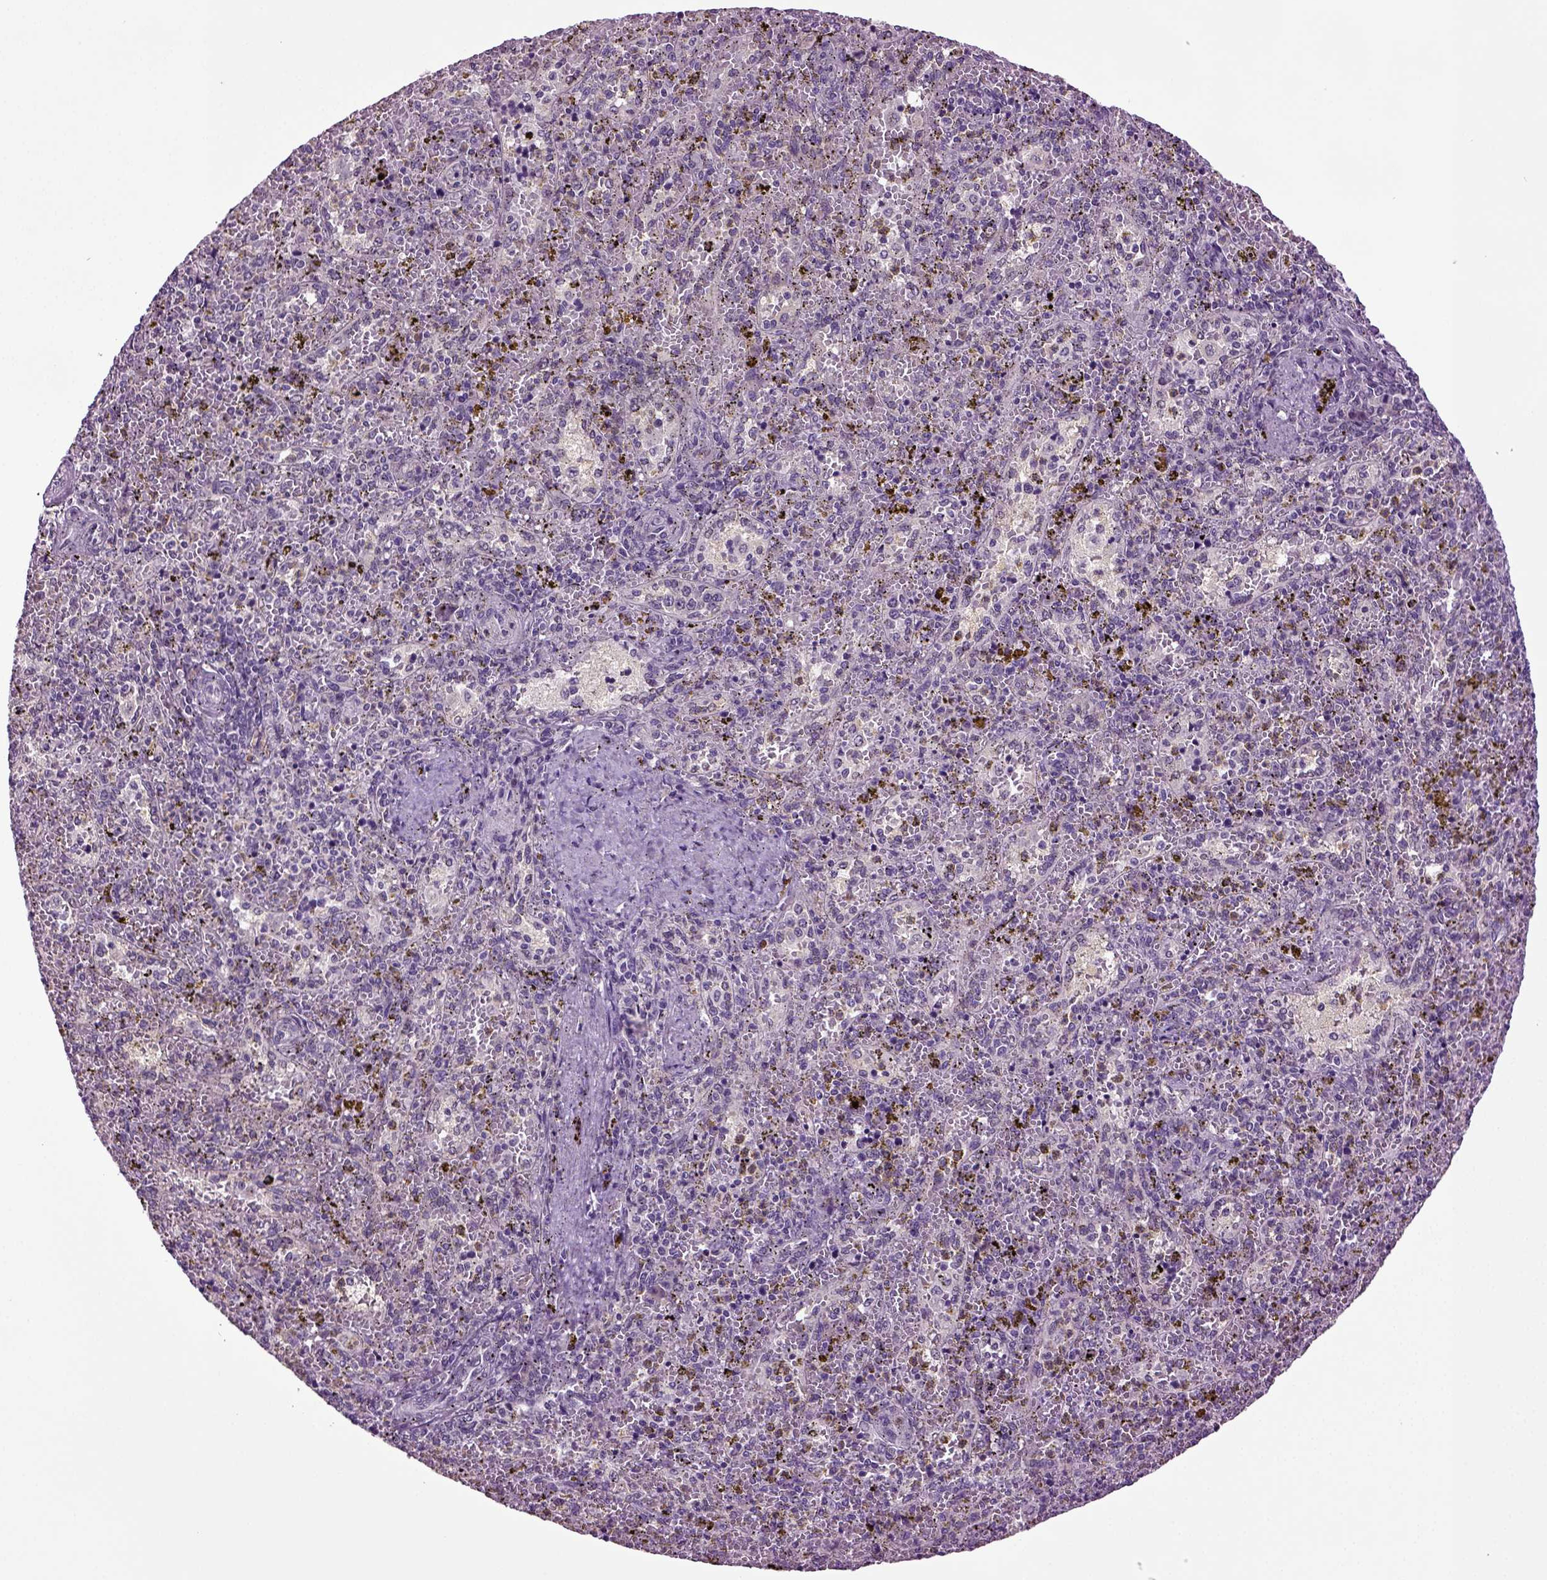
{"staining": {"intensity": "negative", "quantity": "none", "location": "none"}, "tissue": "spleen", "cell_type": "Cells in red pulp", "image_type": "normal", "snomed": [{"axis": "morphology", "description": "Normal tissue, NOS"}, {"axis": "topography", "description": "Spleen"}], "caption": "Human spleen stained for a protein using immunohistochemistry shows no staining in cells in red pulp.", "gene": "PLCH2", "patient": {"sex": "female", "age": 50}}